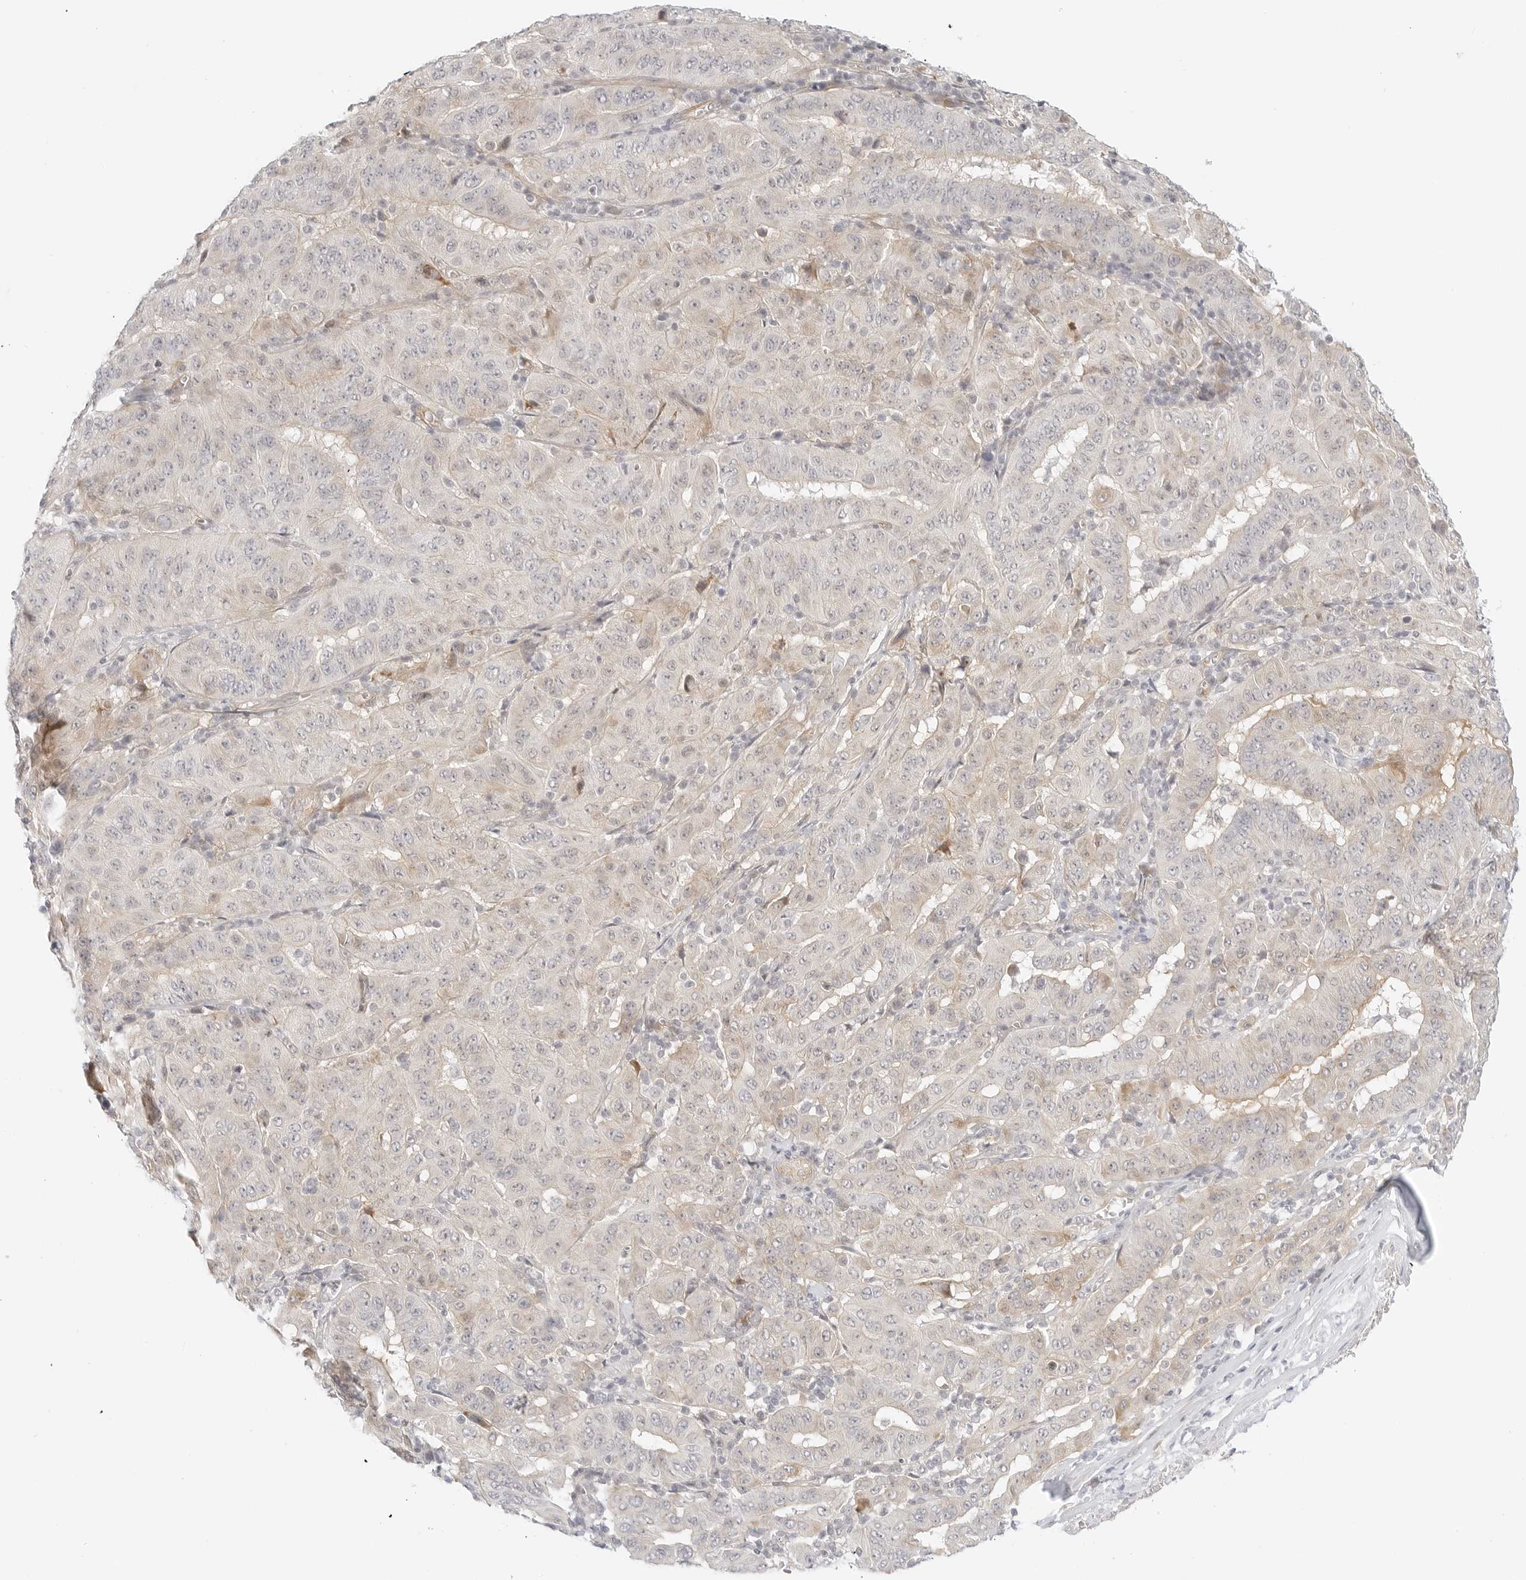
{"staining": {"intensity": "weak", "quantity": "<25%", "location": "cytoplasmic/membranous"}, "tissue": "pancreatic cancer", "cell_type": "Tumor cells", "image_type": "cancer", "snomed": [{"axis": "morphology", "description": "Adenocarcinoma, NOS"}, {"axis": "topography", "description": "Pancreas"}], "caption": "A histopathology image of human pancreatic cancer (adenocarcinoma) is negative for staining in tumor cells.", "gene": "TCP1", "patient": {"sex": "male", "age": 63}}